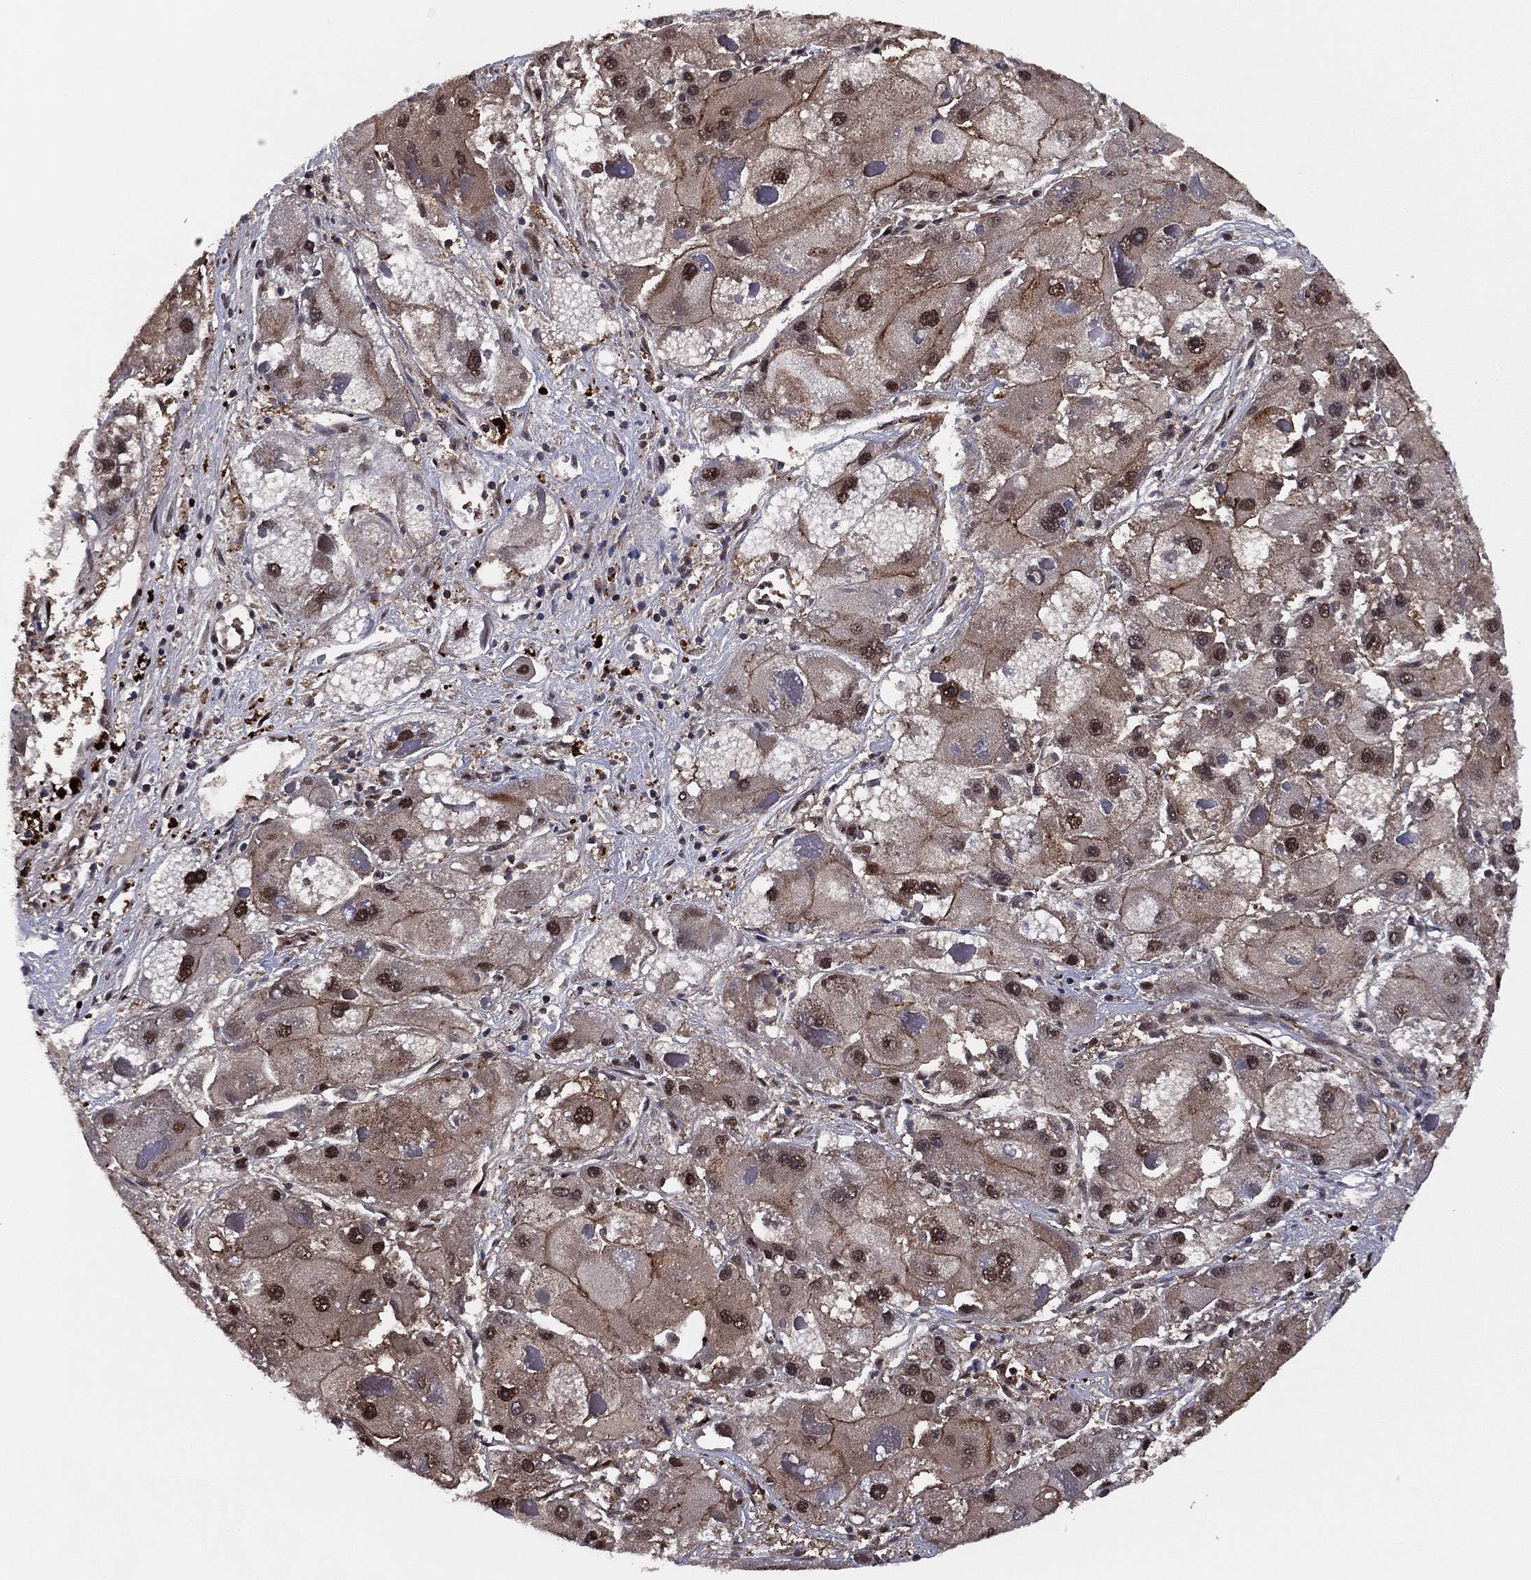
{"staining": {"intensity": "moderate", "quantity": "<25%", "location": "cytoplasmic/membranous,nuclear"}, "tissue": "liver cancer", "cell_type": "Tumor cells", "image_type": "cancer", "snomed": [{"axis": "morphology", "description": "Carcinoma, Hepatocellular, NOS"}, {"axis": "topography", "description": "Liver"}], "caption": "Liver cancer (hepatocellular carcinoma) stained with immunohistochemistry shows moderate cytoplasmic/membranous and nuclear expression in about <25% of tumor cells. (Stains: DAB (3,3'-diaminobenzidine) in brown, nuclei in blue, Microscopy: brightfield microscopy at high magnification).", "gene": "ICOSLG", "patient": {"sex": "female", "age": 73}}